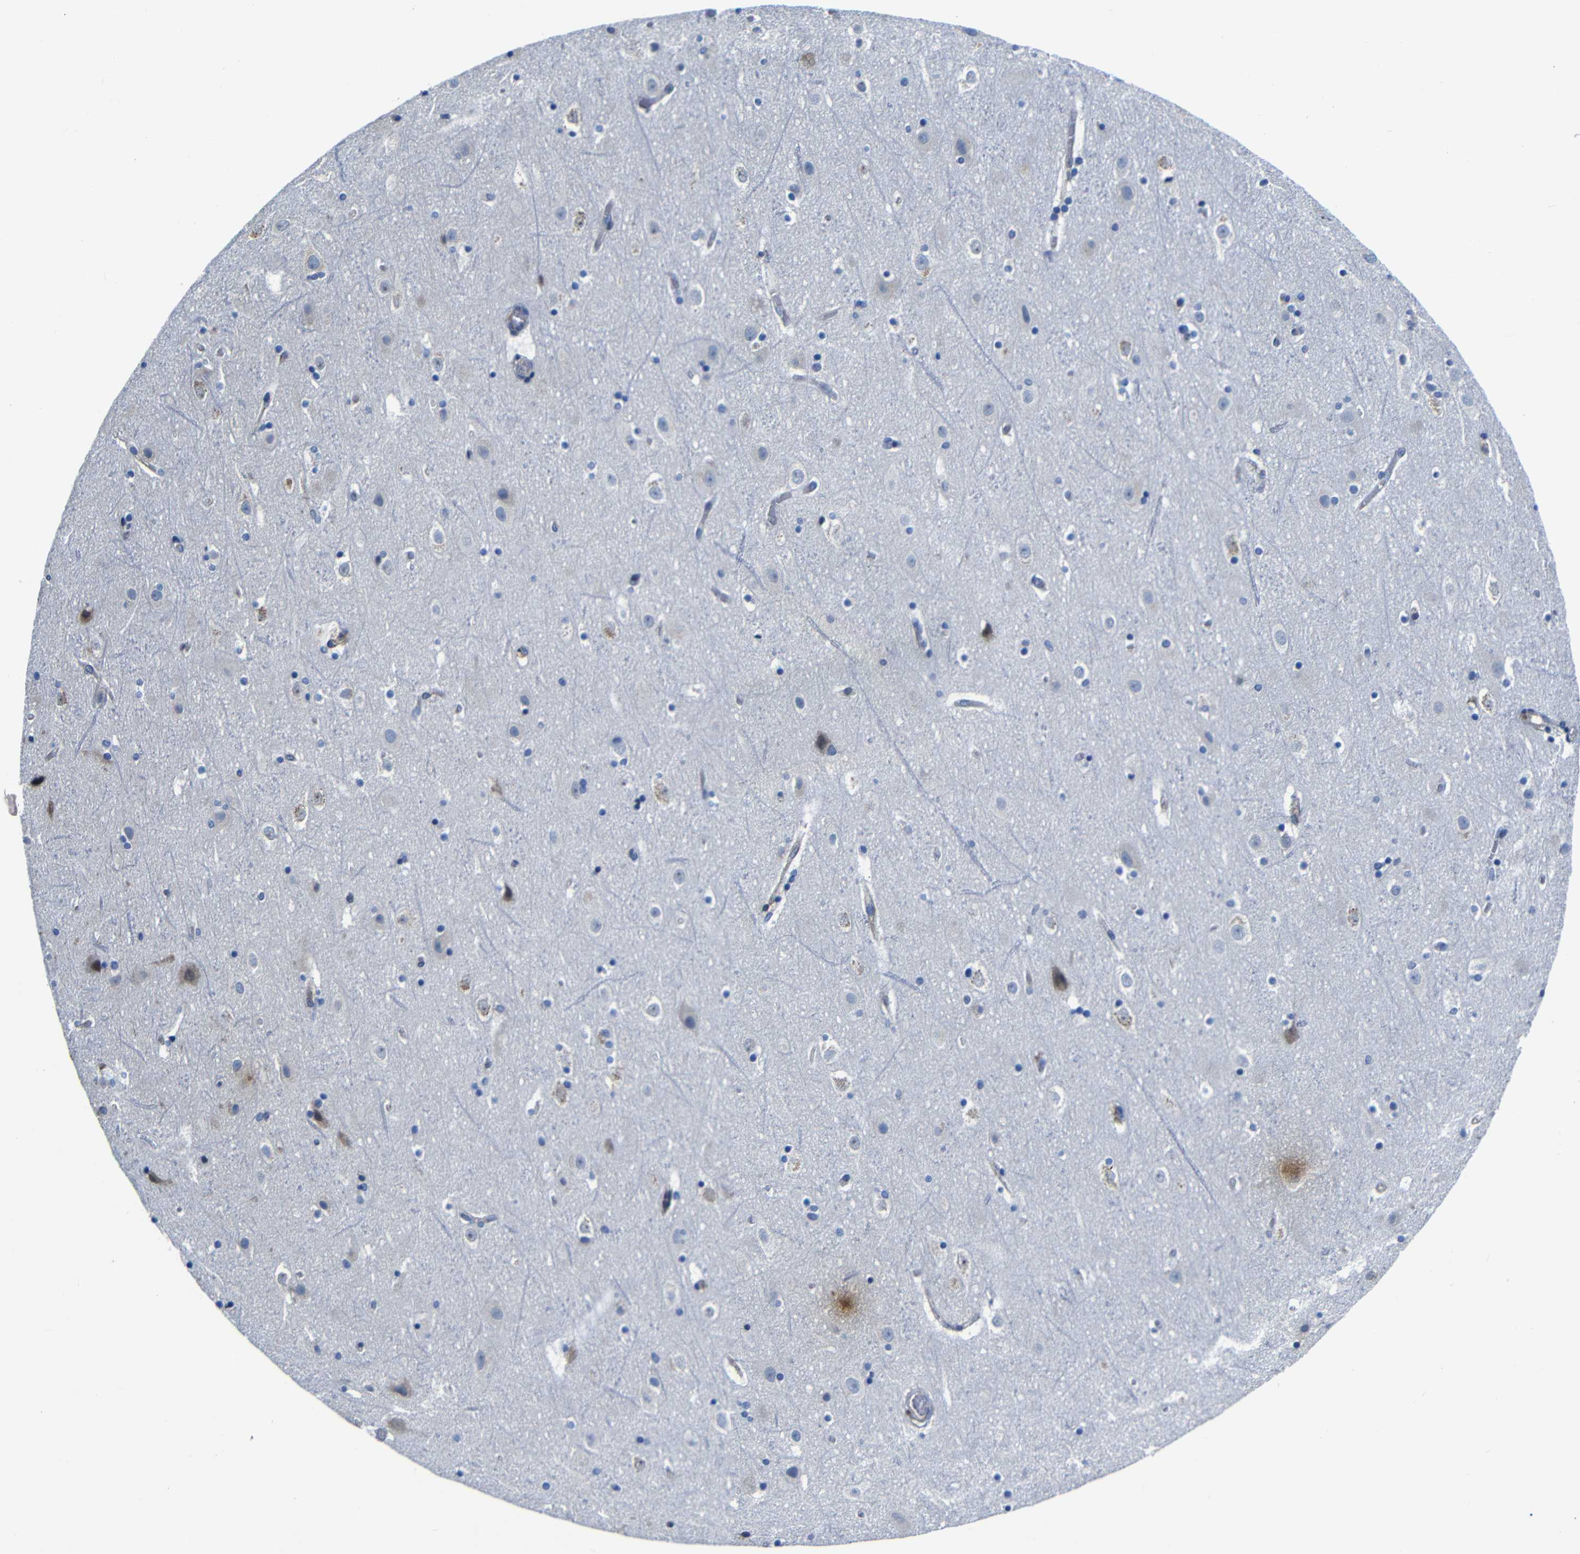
{"staining": {"intensity": "moderate", "quantity": "<25%", "location": "cytoplasmic/membranous"}, "tissue": "cerebral cortex", "cell_type": "Endothelial cells", "image_type": "normal", "snomed": [{"axis": "morphology", "description": "Normal tissue, NOS"}, {"axis": "topography", "description": "Cerebral cortex"}], "caption": "The immunohistochemical stain shows moderate cytoplasmic/membranous positivity in endothelial cells of unremarkable cerebral cortex. (DAB (3,3'-diaminobenzidine) IHC, brown staining for protein, blue staining for nuclei).", "gene": "AFDN", "patient": {"sex": "male", "age": 45}}